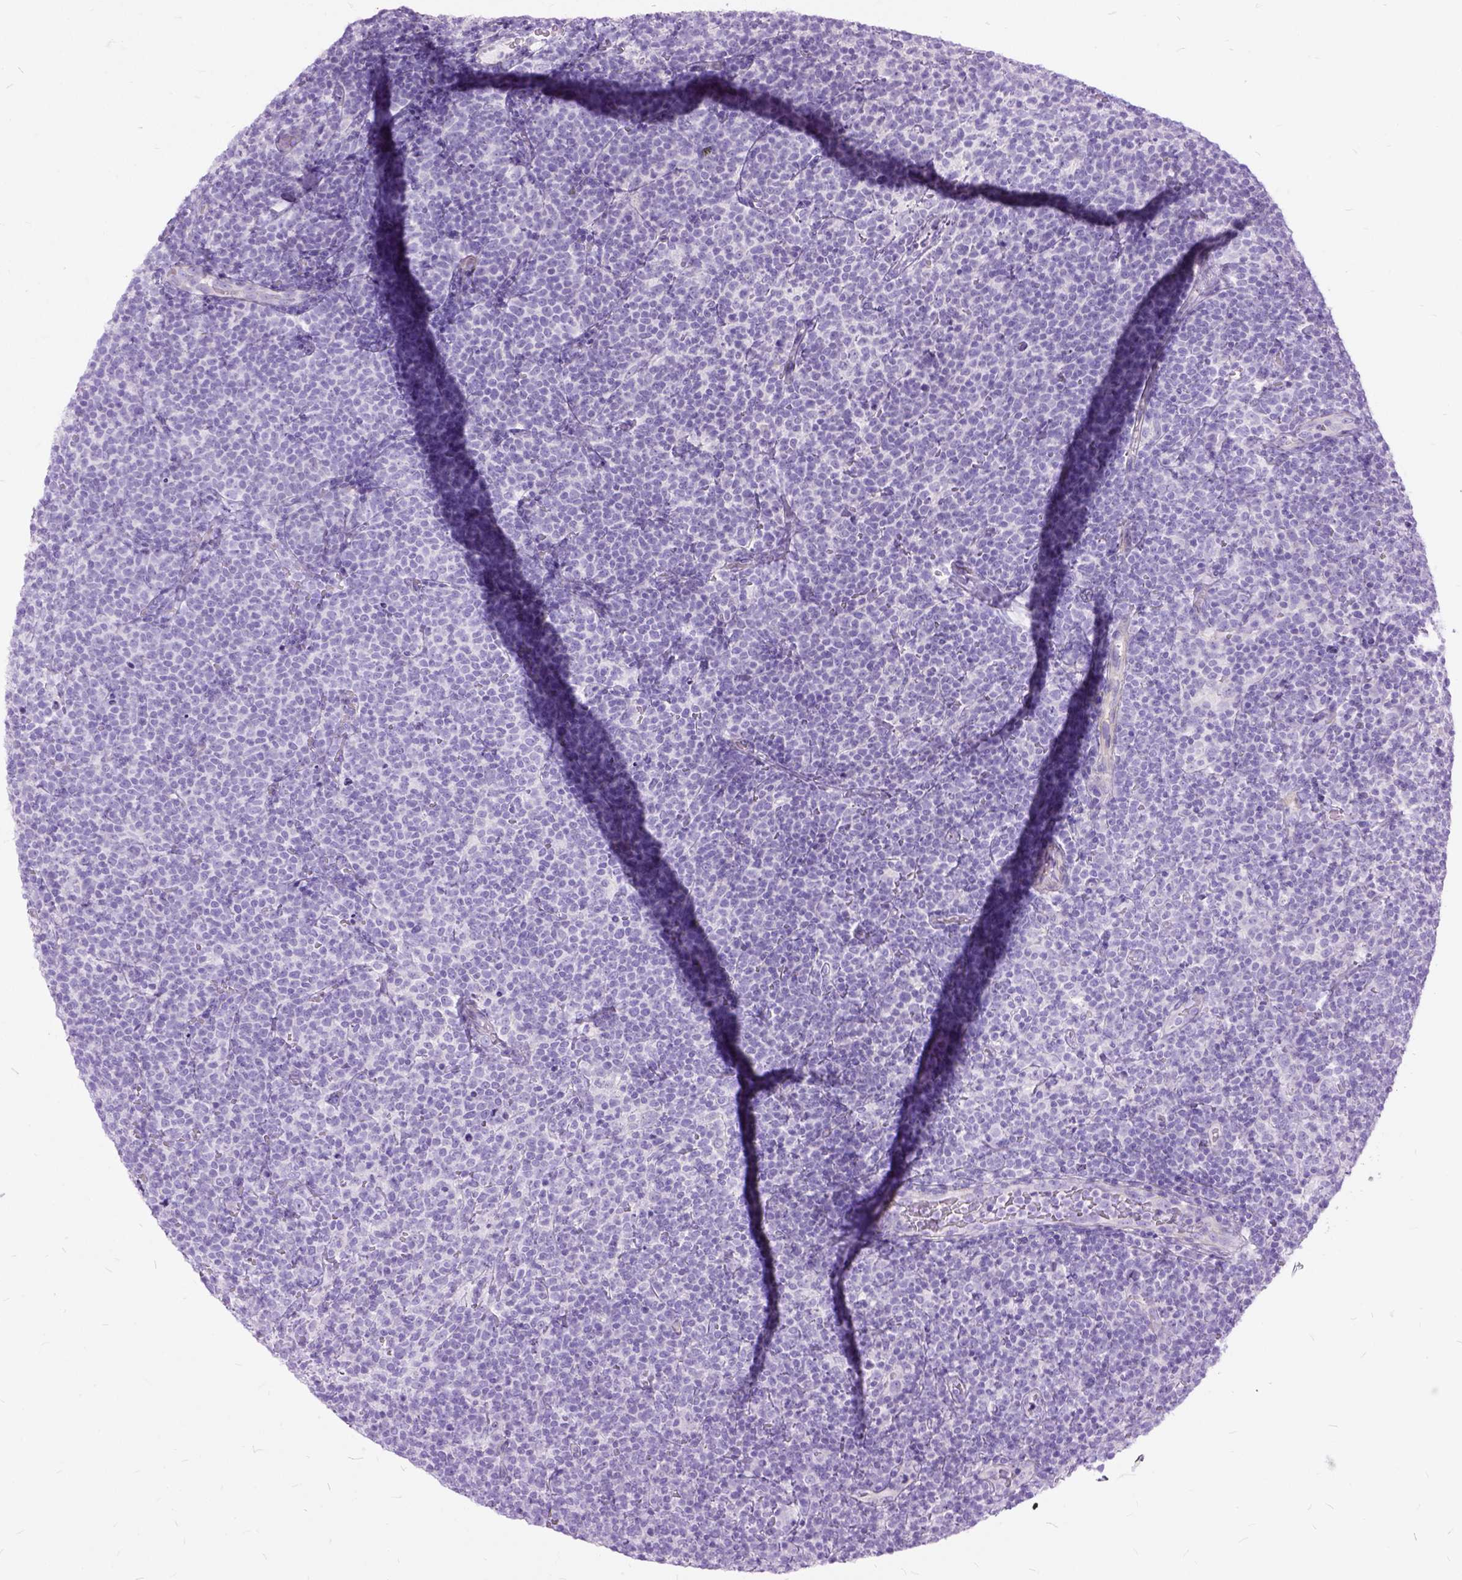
{"staining": {"intensity": "negative", "quantity": "none", "location": "none"}, "tissue": "lymphoma", "cell_type": "Tumor cells", "image_type": "cancer", "snomed": [{"axis": "morphology", "description": "Malignant lymphoma, non-Hodgkin's type, High grade"}, {"axis": "topography", "description": "Lymph node"}], "caption": "The immunohistochemistry image has no significant staining in tumor cells of lymphoma tissue.", "gene": "ARL9", "patient": {"sex": "male", "age": 61}}